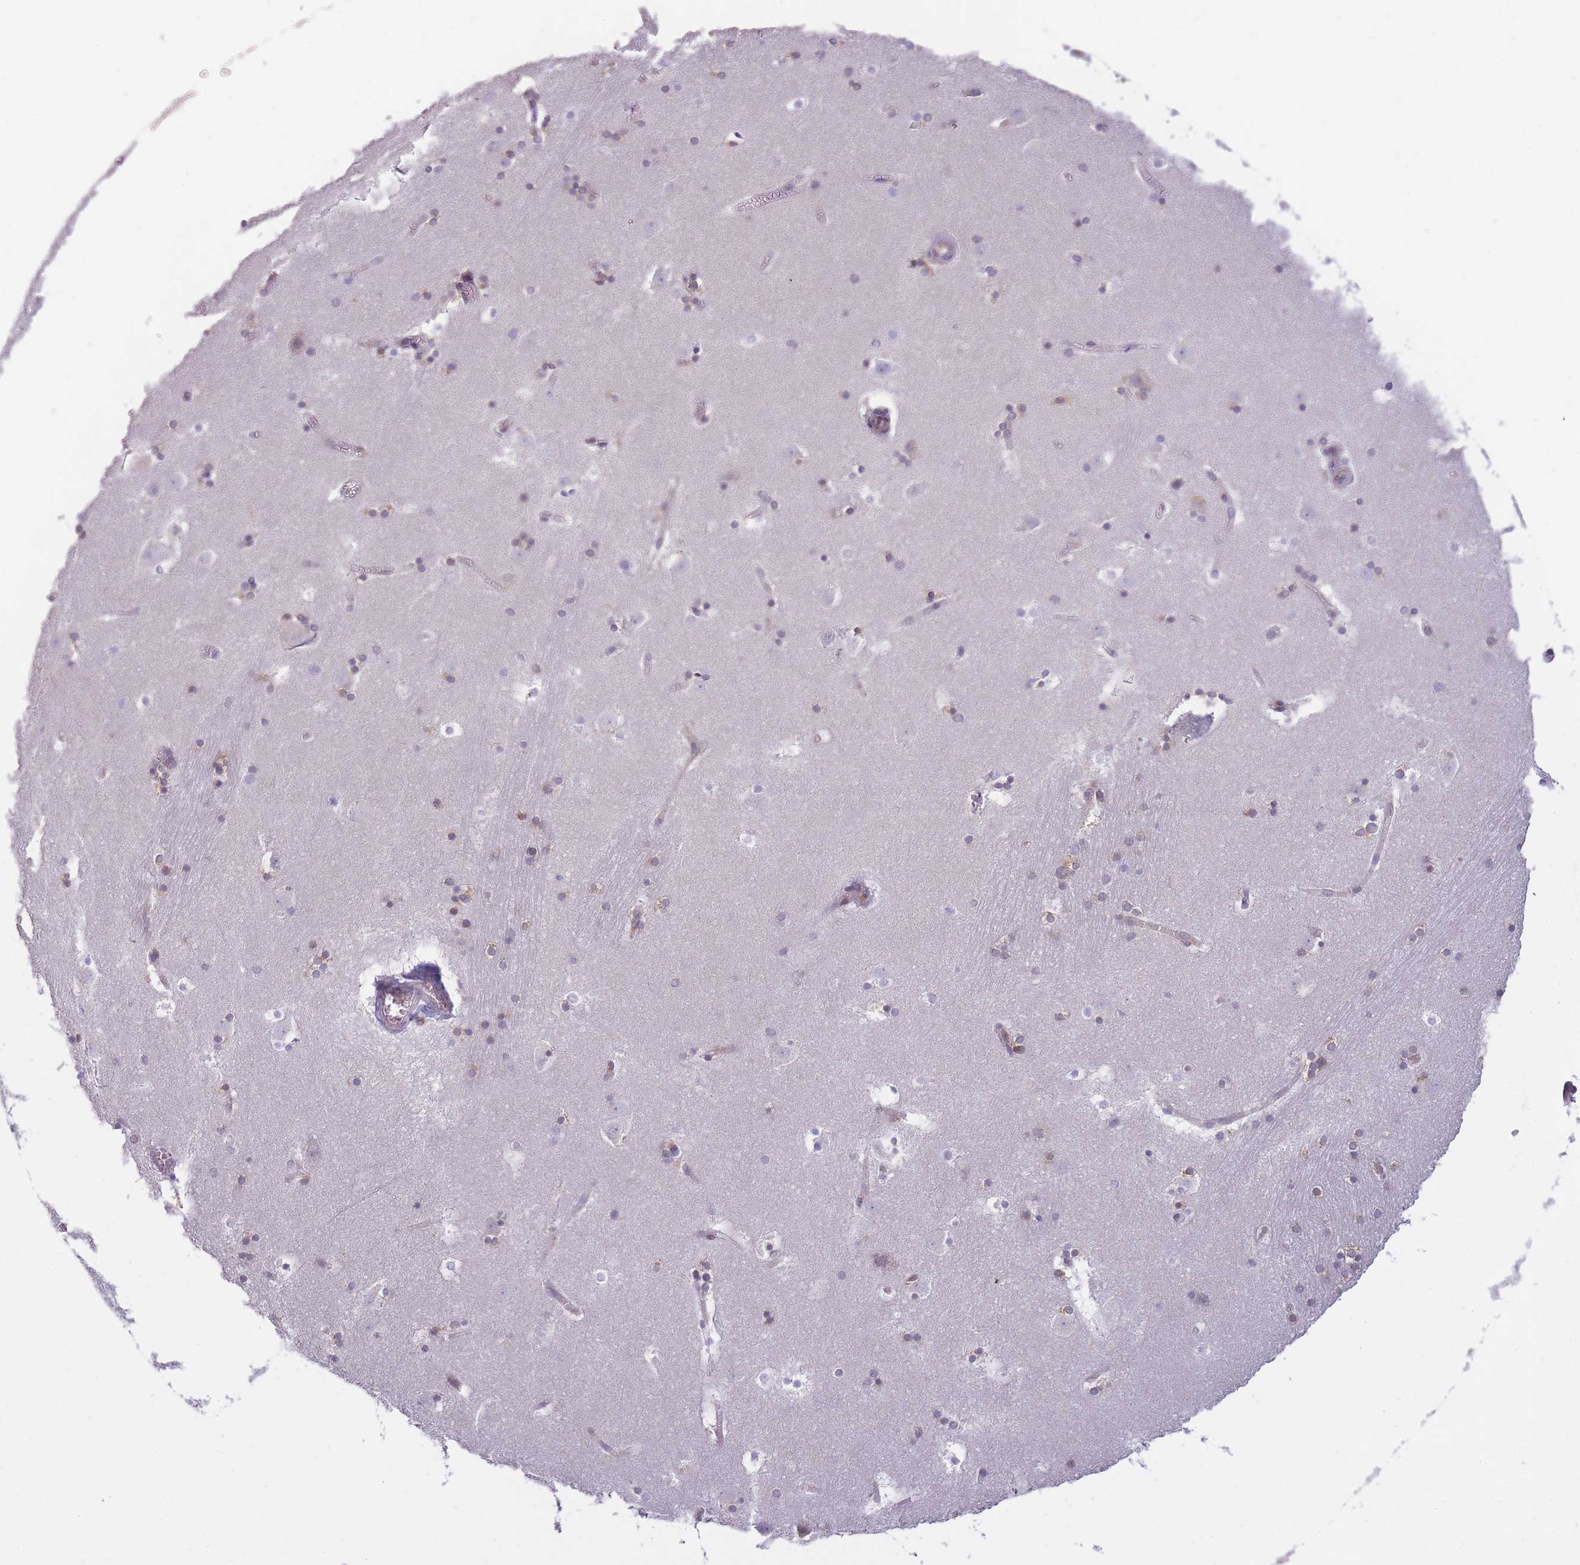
{"staining": {"intensity": "weak", "quantity": "<25%", "location": "cytoplasmic/membranous"}, "tissue": "caudate", "cell_type": "Glial cells", "image_type": "normal", "snomed": [{"axis": "morphology", "description": "Normal tissue, NOS"}, {"axis": "topography", "description": "Lateral ventricle wall"}], "caption": "Immunohistochemistry of unremarkable caudate reveals no expression in glial cells.", "gene": "ZNF662", "patient": {"sex": "male", "age": 45}}